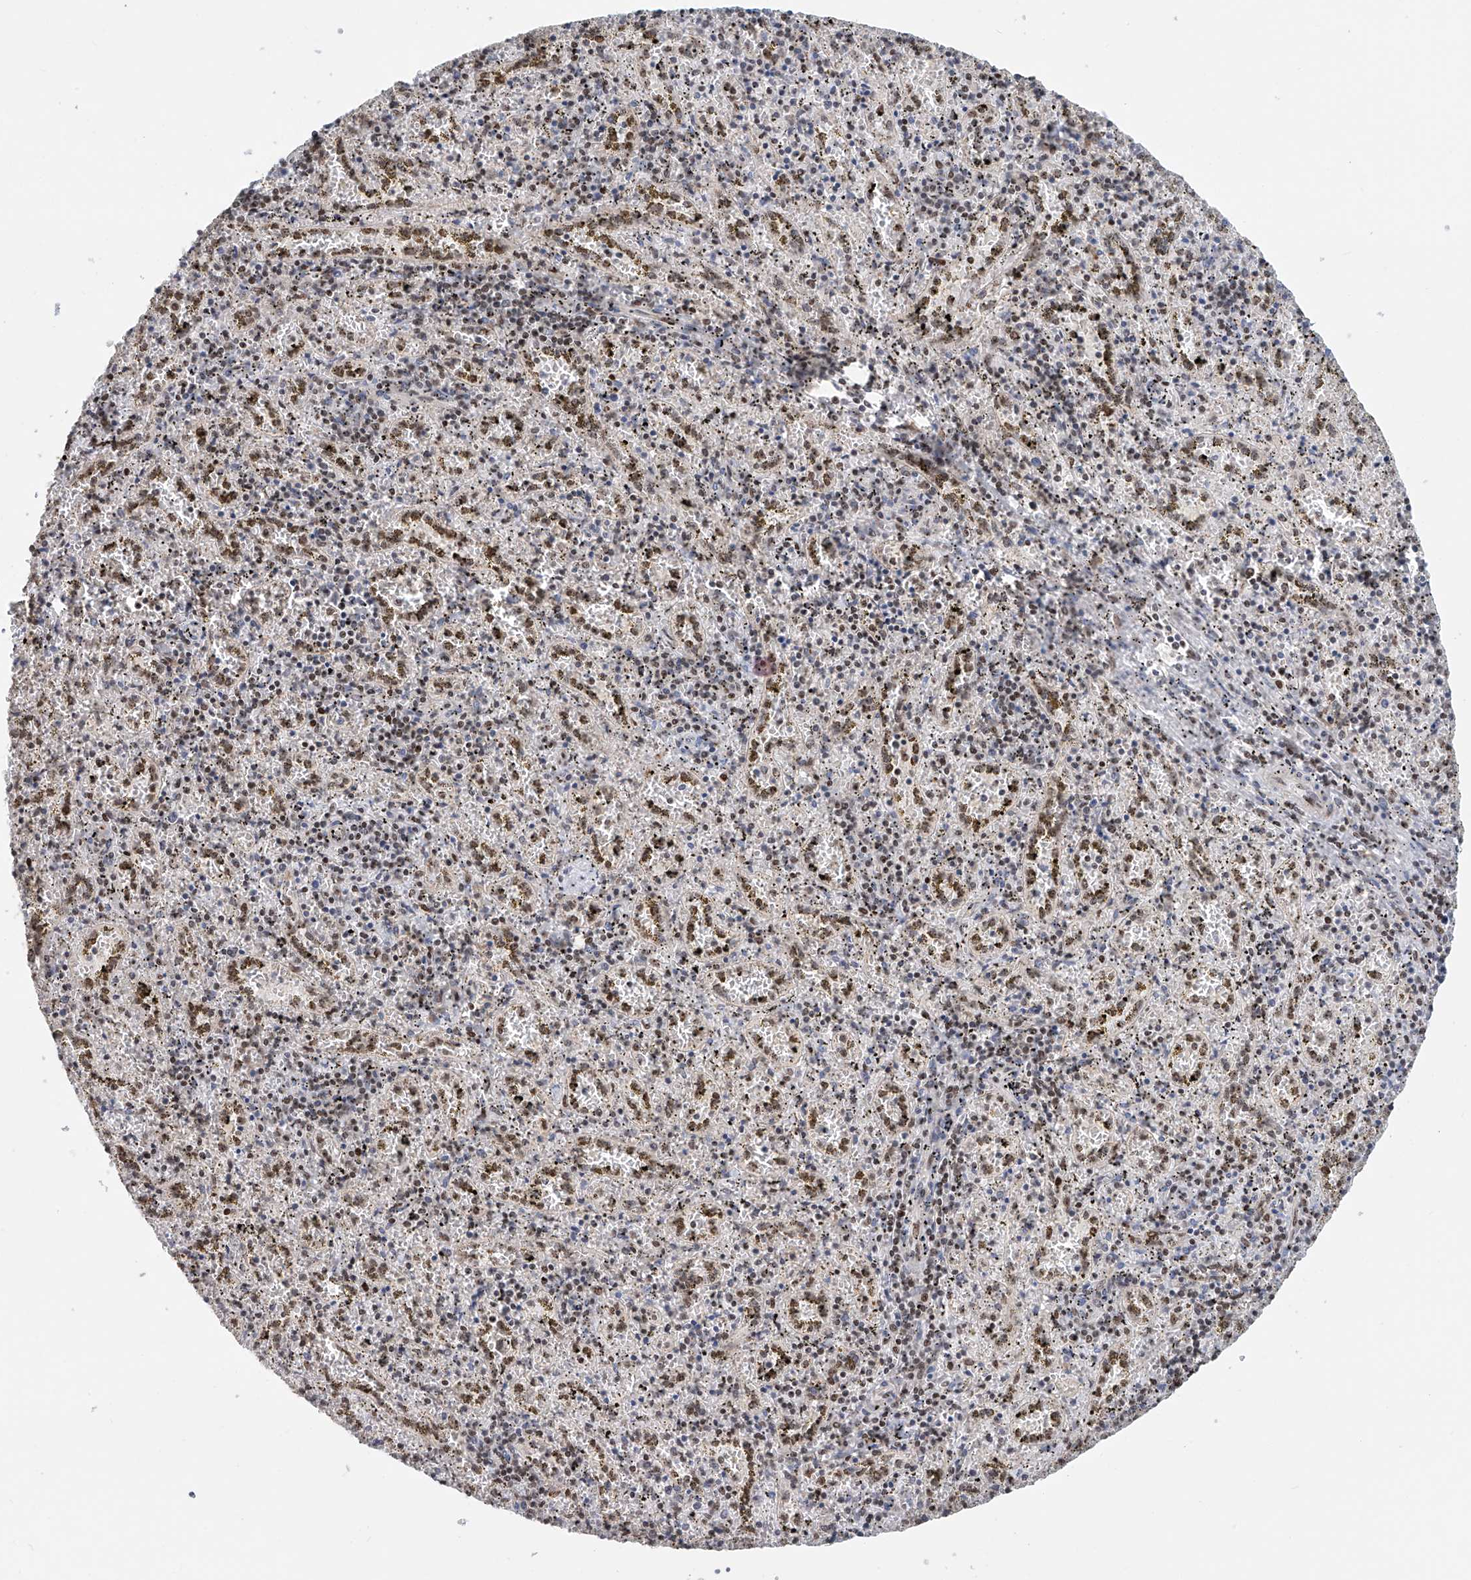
{"staining": {"intensity": "moderate", "quantity": ">75%", "location": "nuclear"}, "tissue": "spleen", "cell_type": "Cells in red pulp", "image_type": "normal", "snomed": [{"axis": "morphology", "description": "Normal tissue, NOS"}, {"axis": "topography", "description": "Spleen"}], "caption": "A histopathology image of human spleen stained for a protein shows moderate nuclear brown staining in cells in red pulp.", "gene": "PRUNE2", "patient": {"sex": "male", "age": 11}}